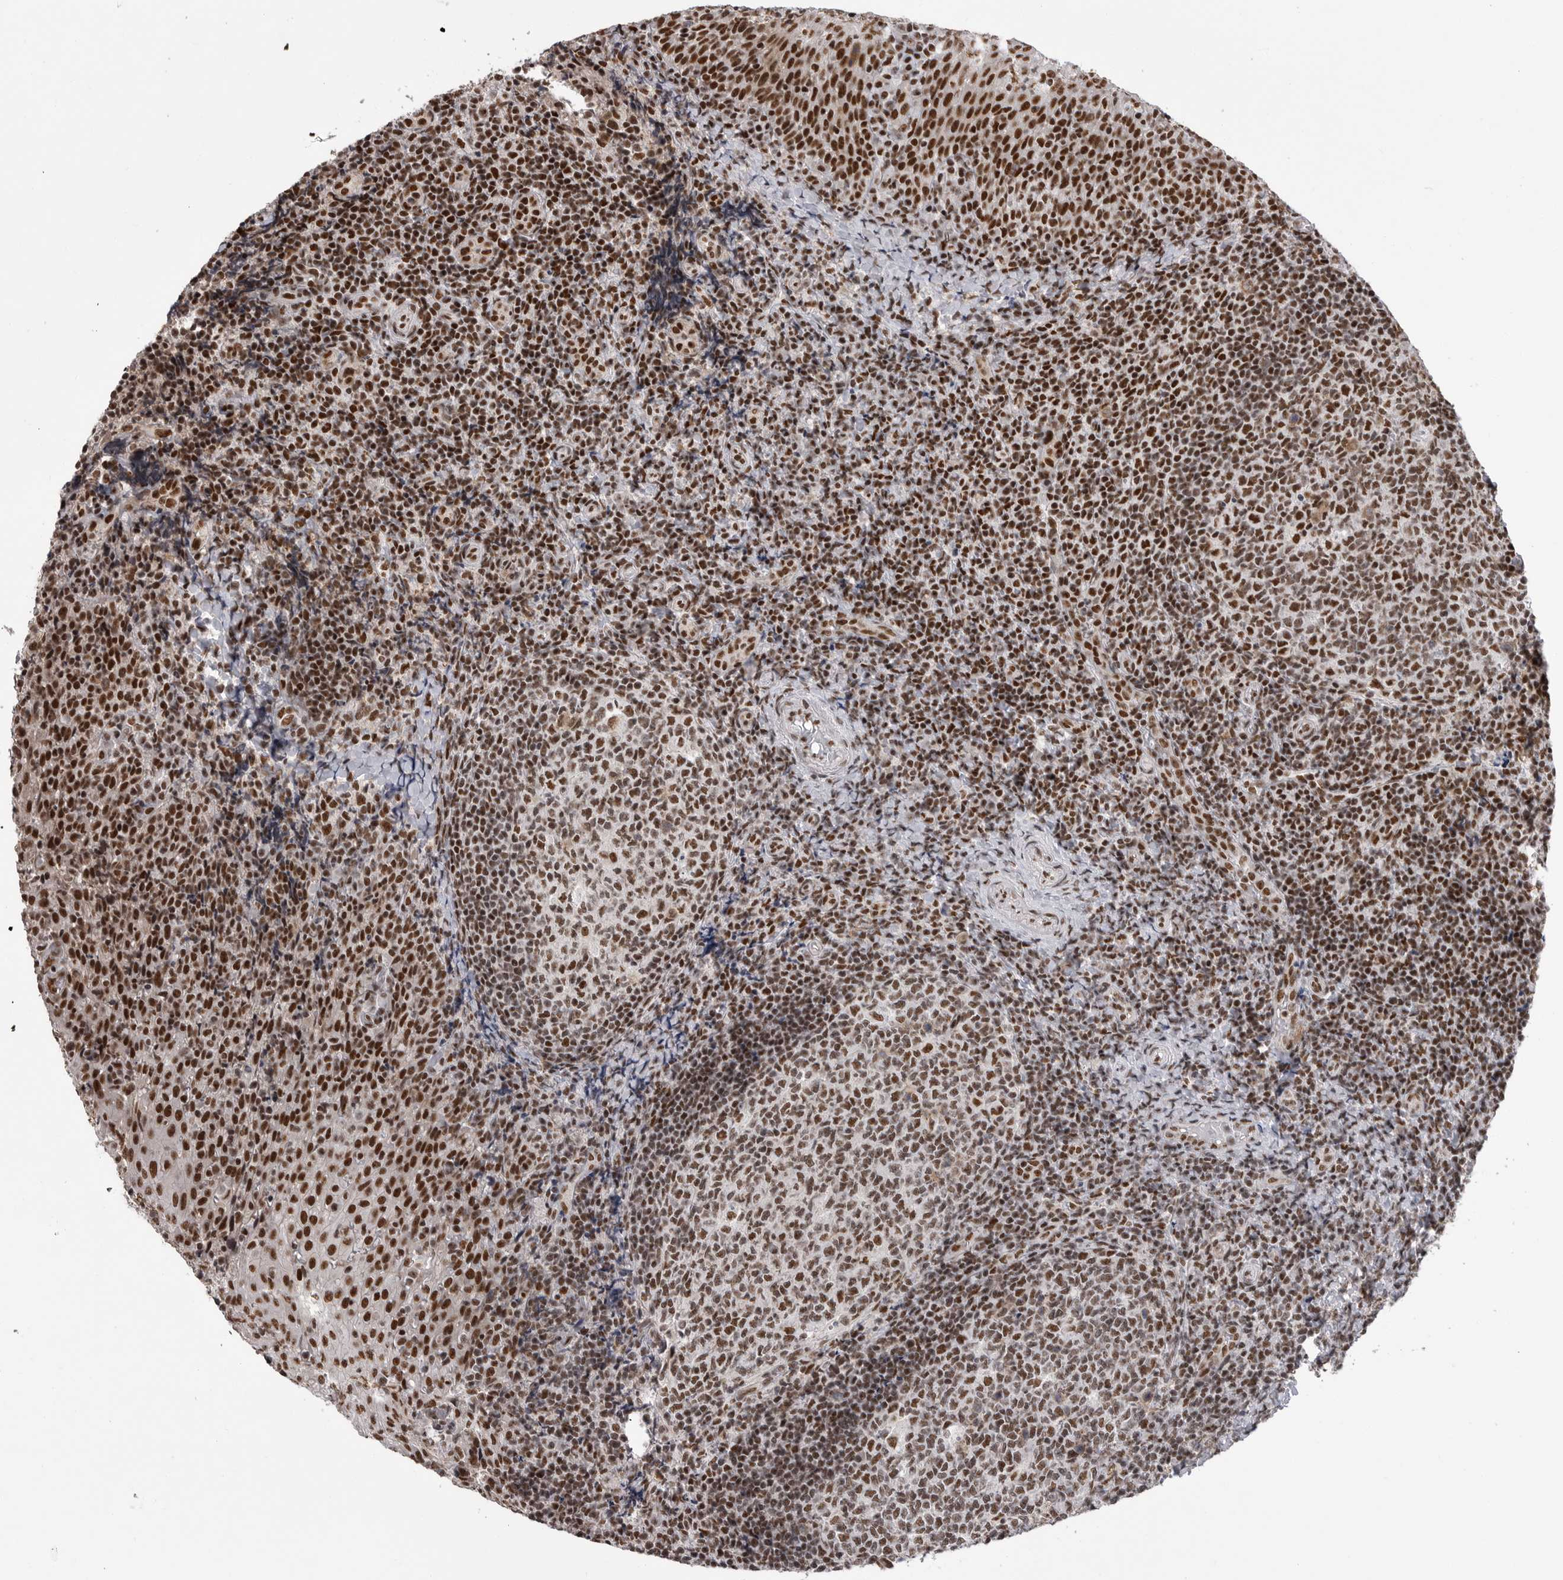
{"staining": {"intensity": "strong", "quantity": ">75%", "location": "nuclear"}, "tissue": "tonsil", "cell_type": "Germinal center cells", "image_type": "normal", "snomed": [{"axis": "morphology", "description": "Normal tissue, NOS"}, {"axis": "topography", "description": "Tonsil"}], "caption": "Strong nuclear staining for a protein is appreciated in approximately >75% of germinal center cells of benign tonsil using immunohistochemistry.", "gene": "PPP1R8", "patient": {"sex": "female", "age": 19}}